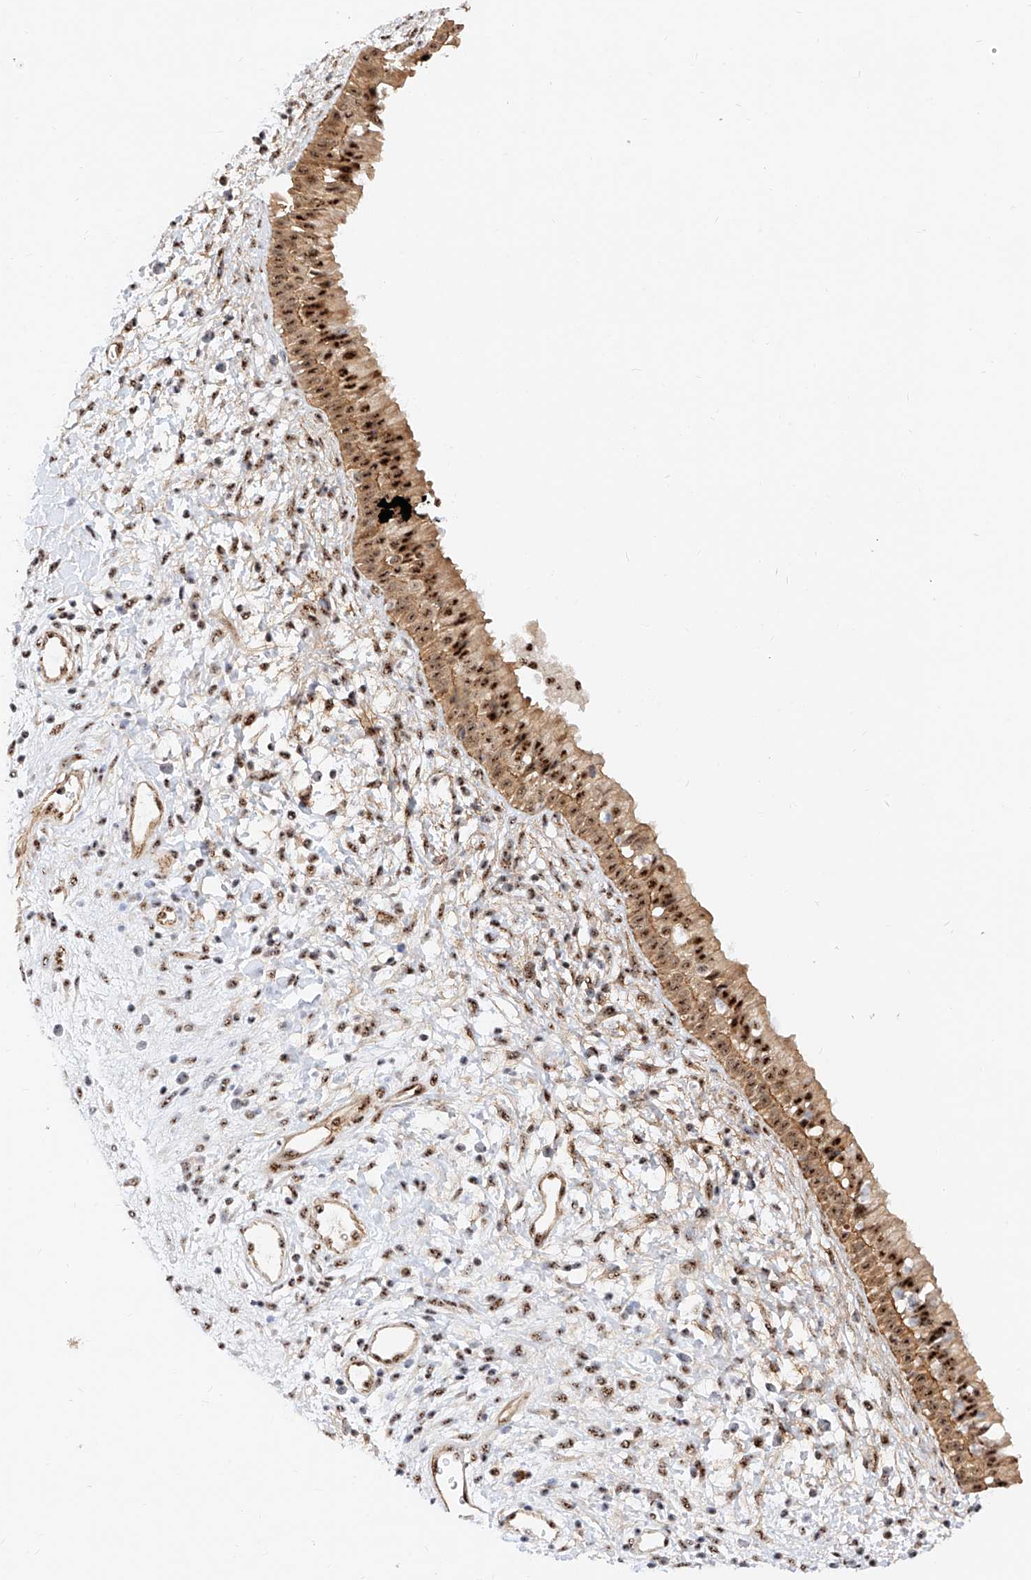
{"staining": {"intensity": "strong", "quantity": ">75%", "location": "cytoplasmic/membranous,nuclear"}, "tissue": "nasopharynx", "cell_type": "Respiratory epithelial cells", "image_type": "normal", "snomed": [{"axis": "morphology", "description": "Normal tissue, NOS"}, {"axis": "topography", "description": "Nasopharynx"}], "caption": "Protein expression analysis of normal nasopharynx exhibits strong cytoplasmic/membranous,nuclear staining in approximately >75% of respiratory epithelial cells.", "gene": "ATXN7L2", "patient": {"sex": "male", "age": 22}}